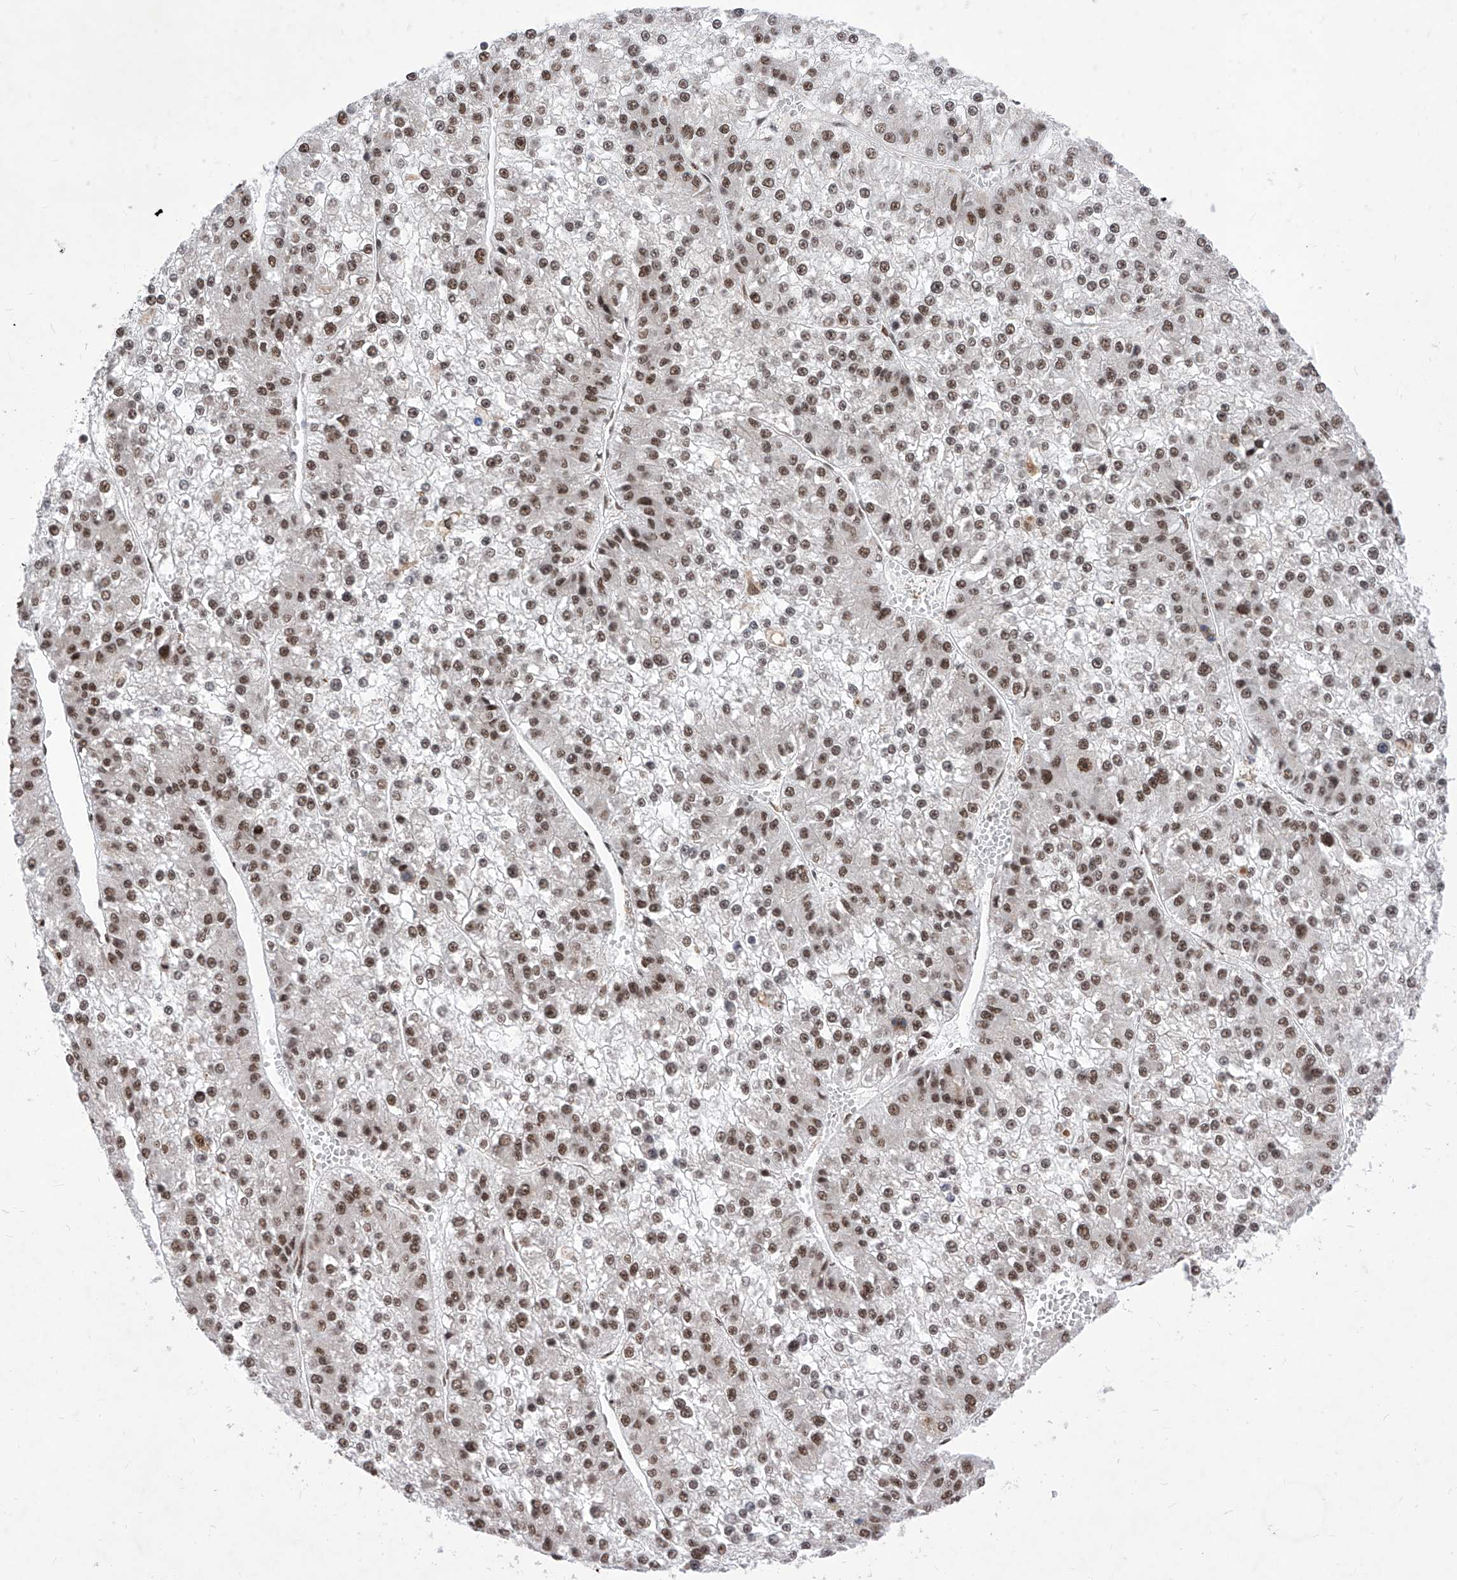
{"staining": {"intensity": "moderate", "quantity": ">75%", "location": "nuclear"}, "tissue": "liver cancer", "cell_type": "Tumor cells", "image_type": "cancer", "snomed": [{"axis": "morphology", "description": "Carcinoma, Hepatocellular, NOS"}, {"axis": "topography", "description": "Liver"}], "caption": "Moderate nuclear expression for a protein is seen in approximately >75% of tumor cells of liver cancer (hepatocellular carcinoma) using IHC.", "gene": "PHF5A", "patient": {"sex": "female", "age": 73}}